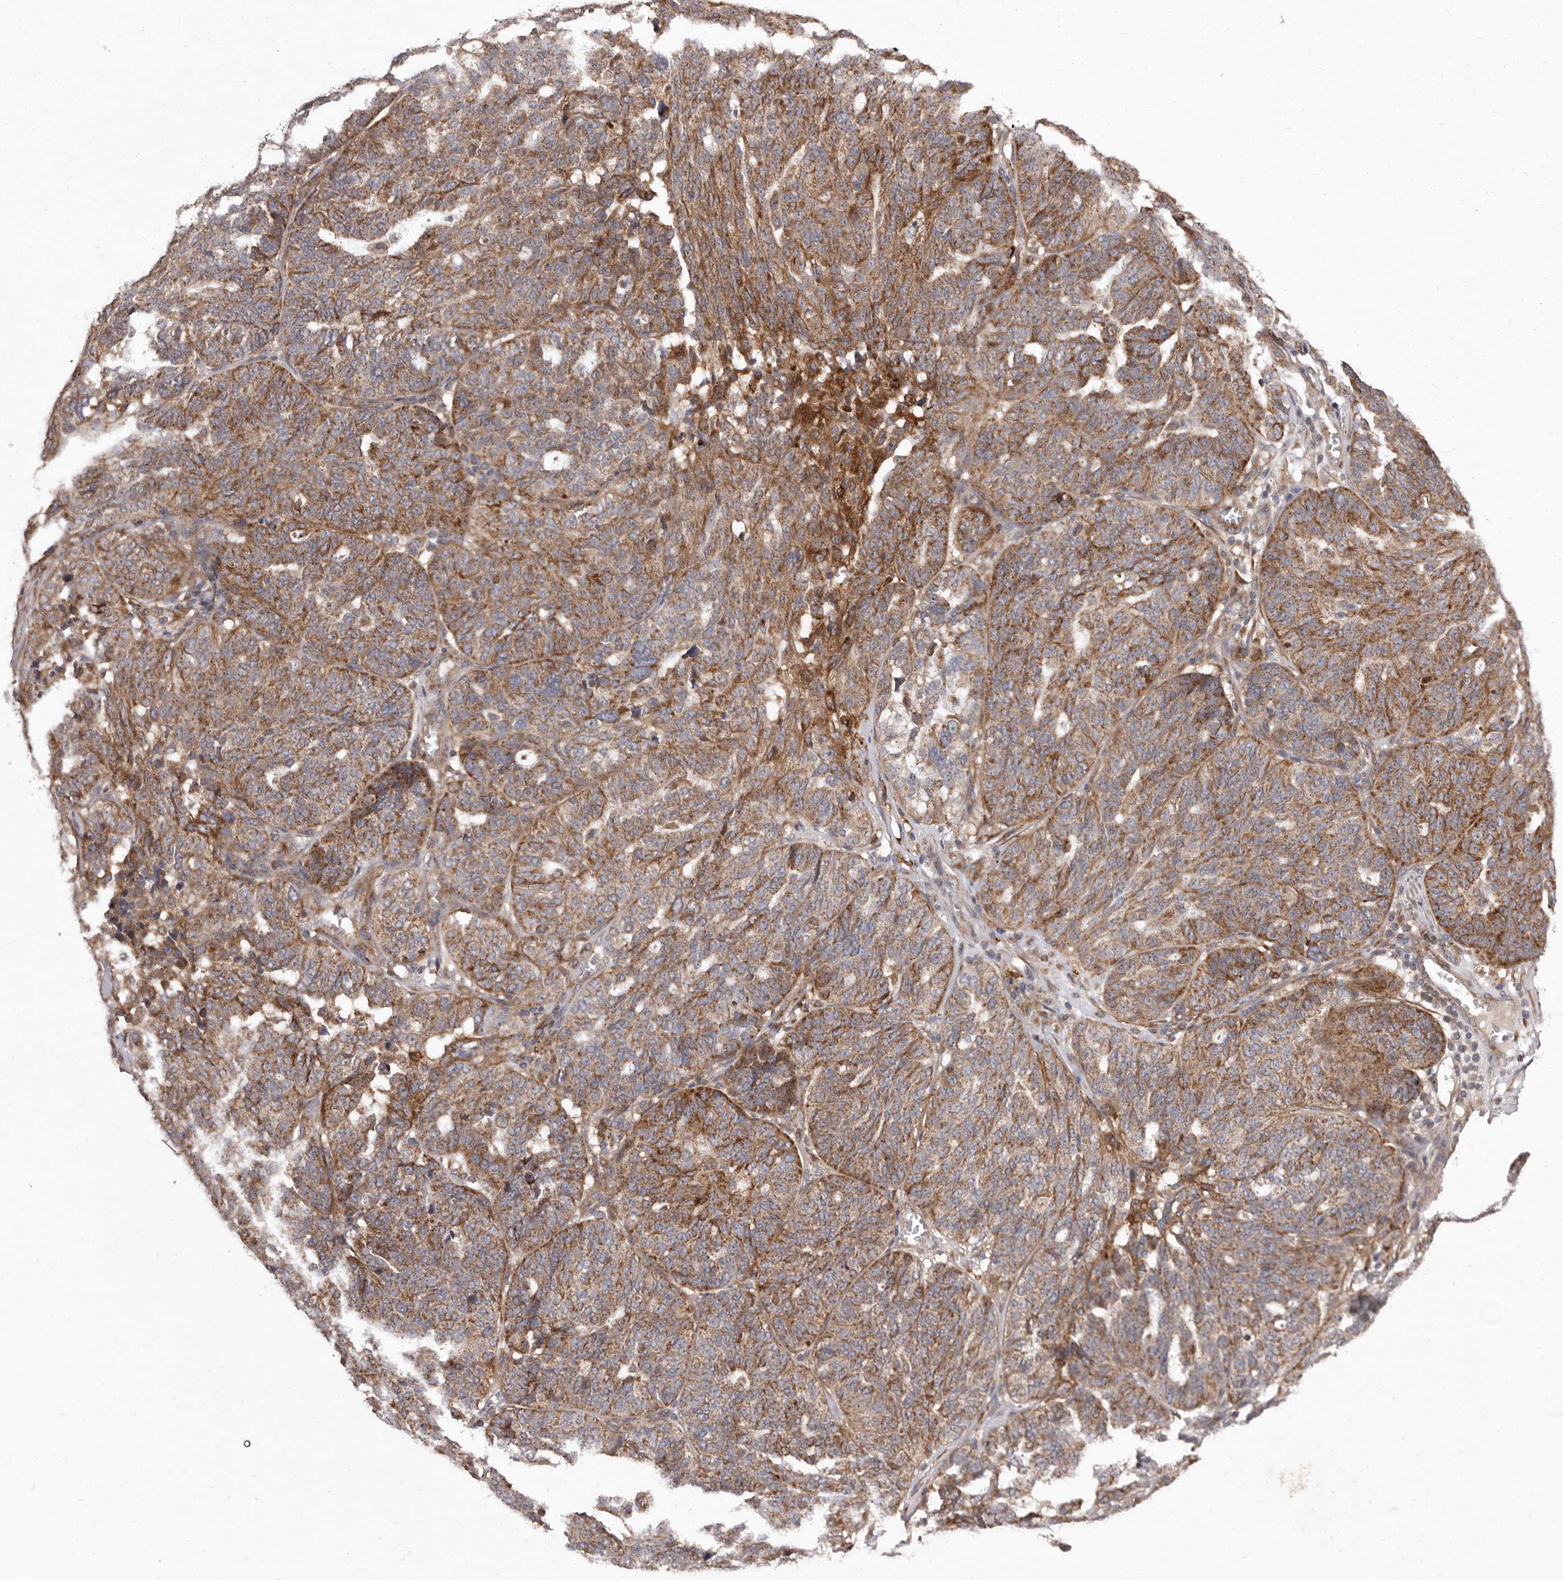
{"staining": {"intensity": "moderate", "quantity": ">75%", "location": "cytoplasmic/membranous"}, "tissue": "ovarian cancer", "cell_type": "Tumor cells", "image_type": "cancer", "snomed": [{"axis": "morphology", "description": "Cystadenocarcinoma, serous, NOS"}, {"axis": "topography", "description": "Ovary"}], "caption": "This is an image of IHC staining of ovarian serous cystadenocarcinoma, which shows moderate staining in the cytoplasmic/membranous of tumor cells.", "gene": "FLAD1", "patient": {"sex": "female", "age": 59}}